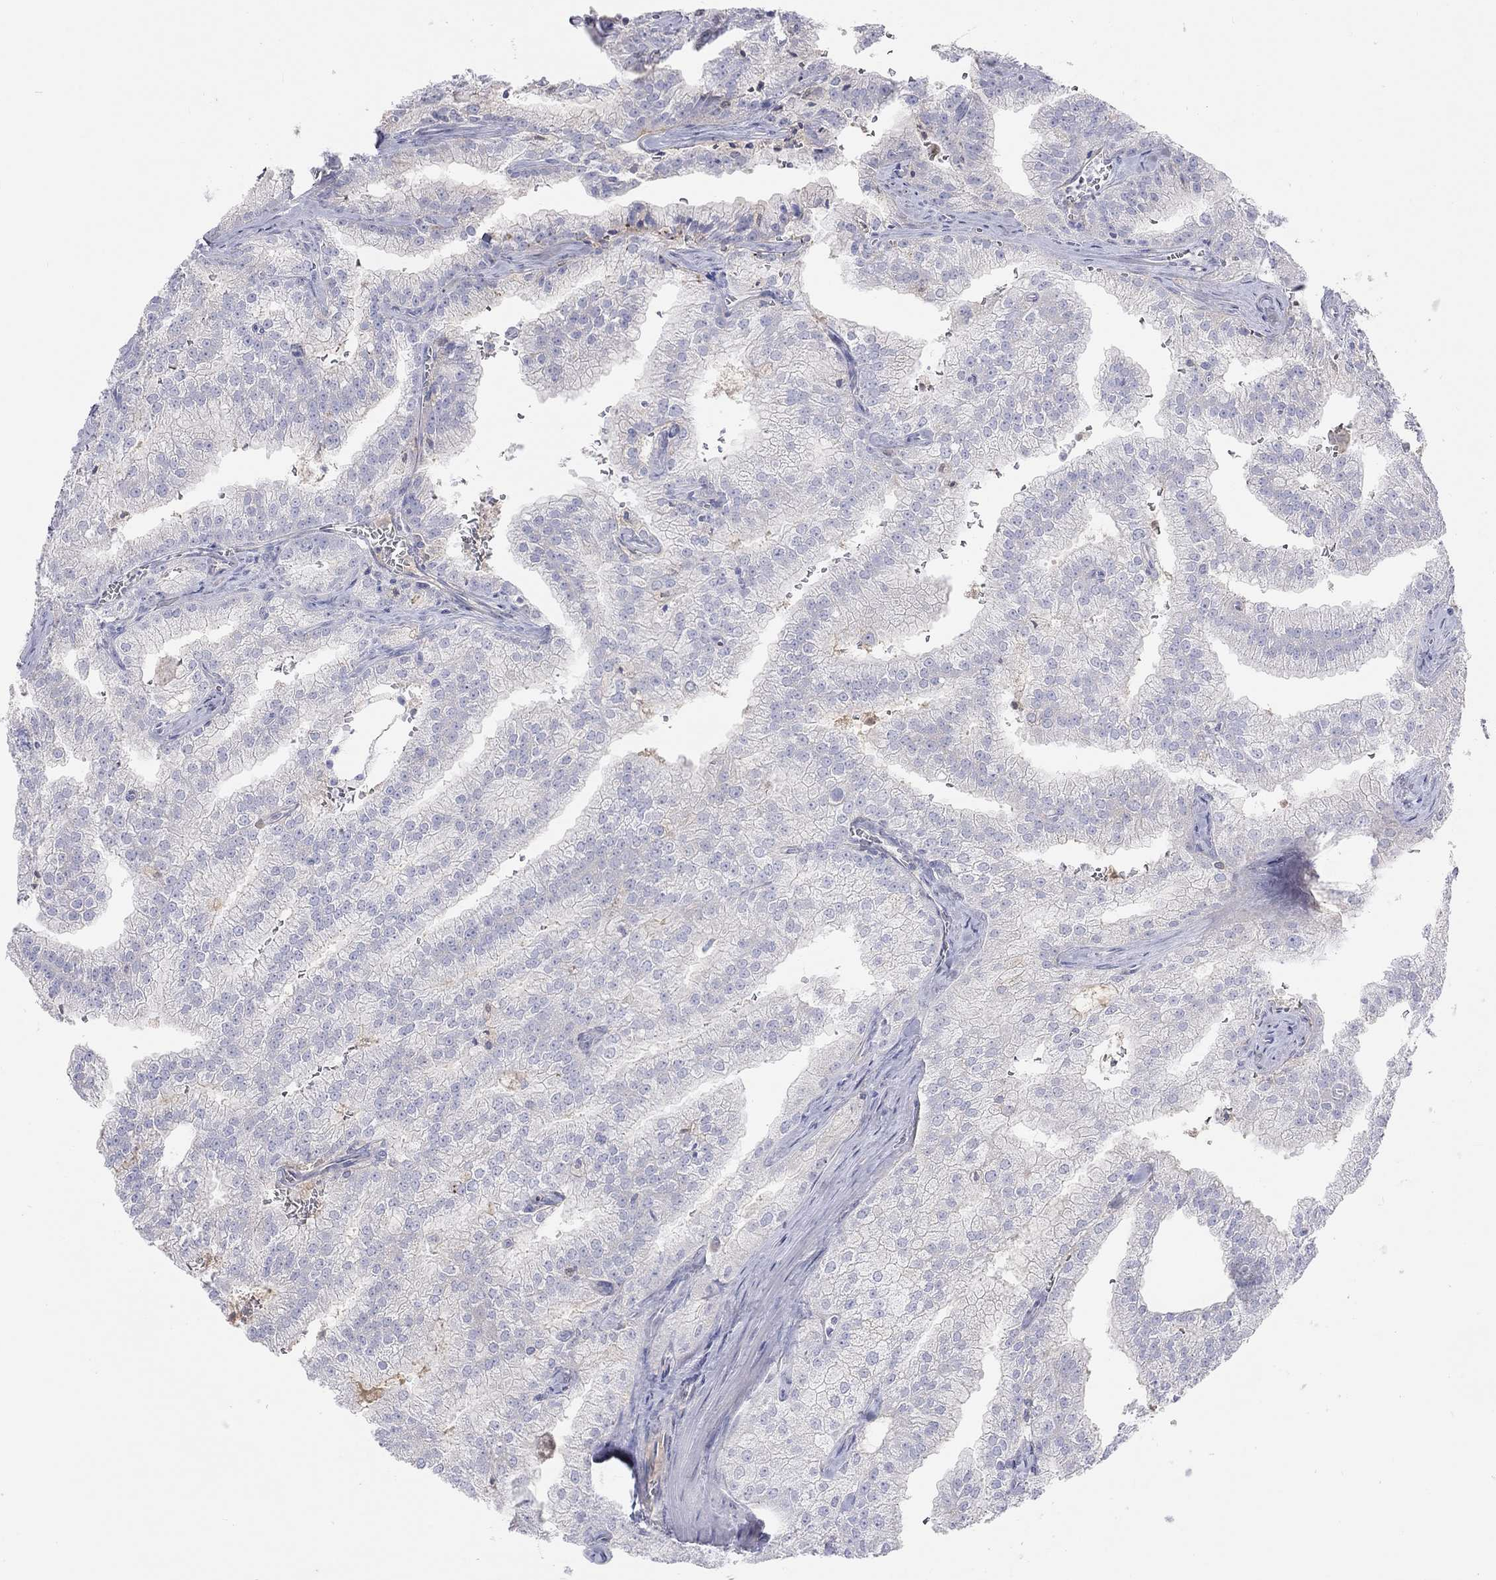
{"staining": {"intensity": "negative", "quantity": "none", "location": "none"}, "tissue": "prostate cancer", "cell_type": "Tumor cells", "image_type": "cancer", "snomed": [{"axis": "morphology", "description": "Adenocarcinoma, NOS"}, {"axis": "topography", "description": "Prostate"}], "caption": "This is an IHC photomicrograph of human prostate cancer. There is no positivity in tumor cells.", "gene": "ST7L", "patient": {"sex": "male", "age": 70}}